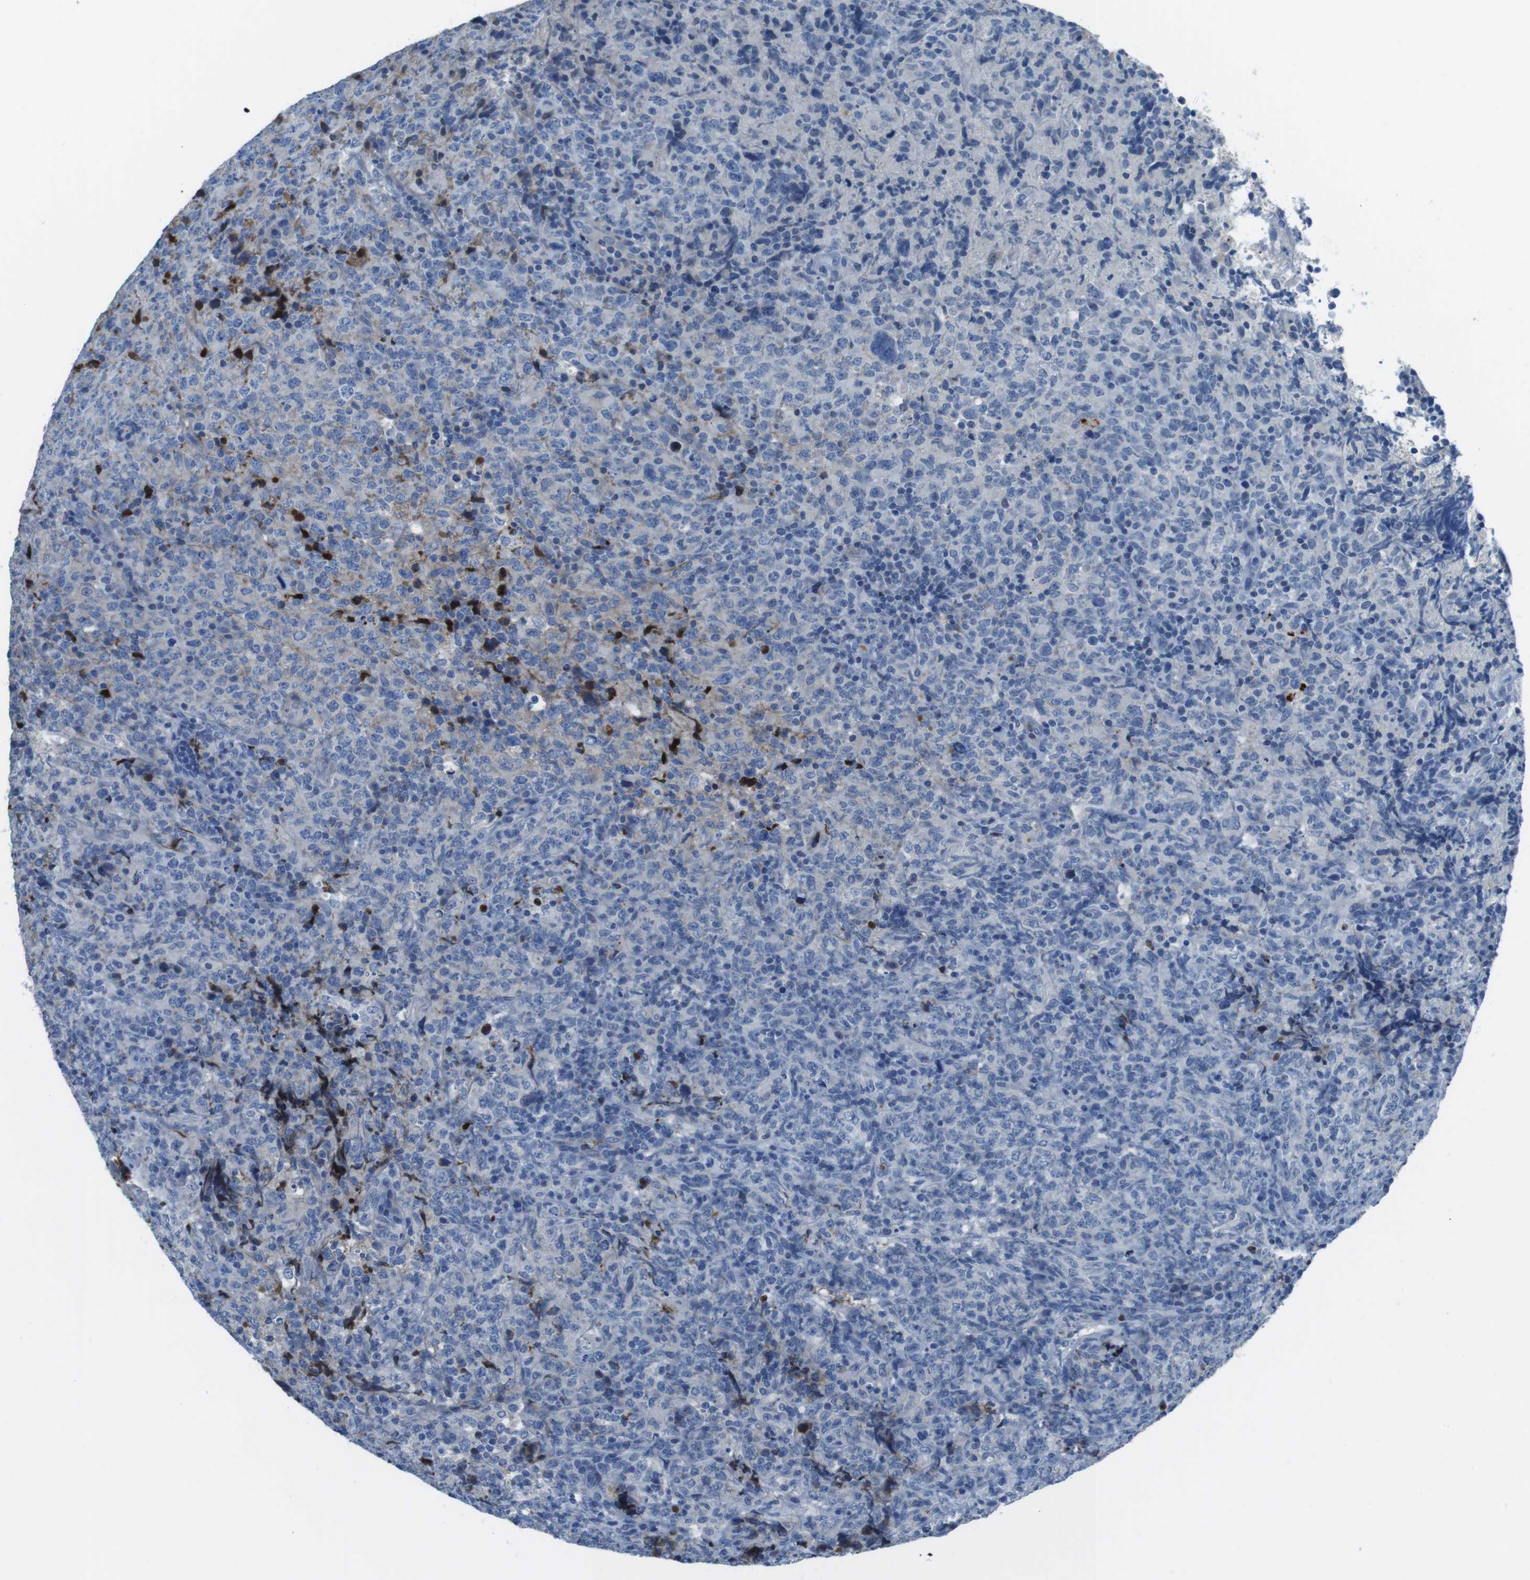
{"staining": {"intensity": "negative", "quantity": "none", "location": "none"}, "tissue": "lymphoma", "cell_type": "Tumor cells", "image_type": "cancer", "snomed": [{"axis": "morphology", "description": "Malignant lymphoma, non-Hodgkin's type, High grade"}, {"axis": "topography", "description": "Tonsil"}], "caption": "There is no significant expression in tumor cells of malignant lymphoma, non-Hodgkin's type (high-grade). (Immunohistochemistry (ihc), brightfield microscopy, high magnification).", "gene": "TMPRSS15", "patient": {"sex": "female", "age": 36}}